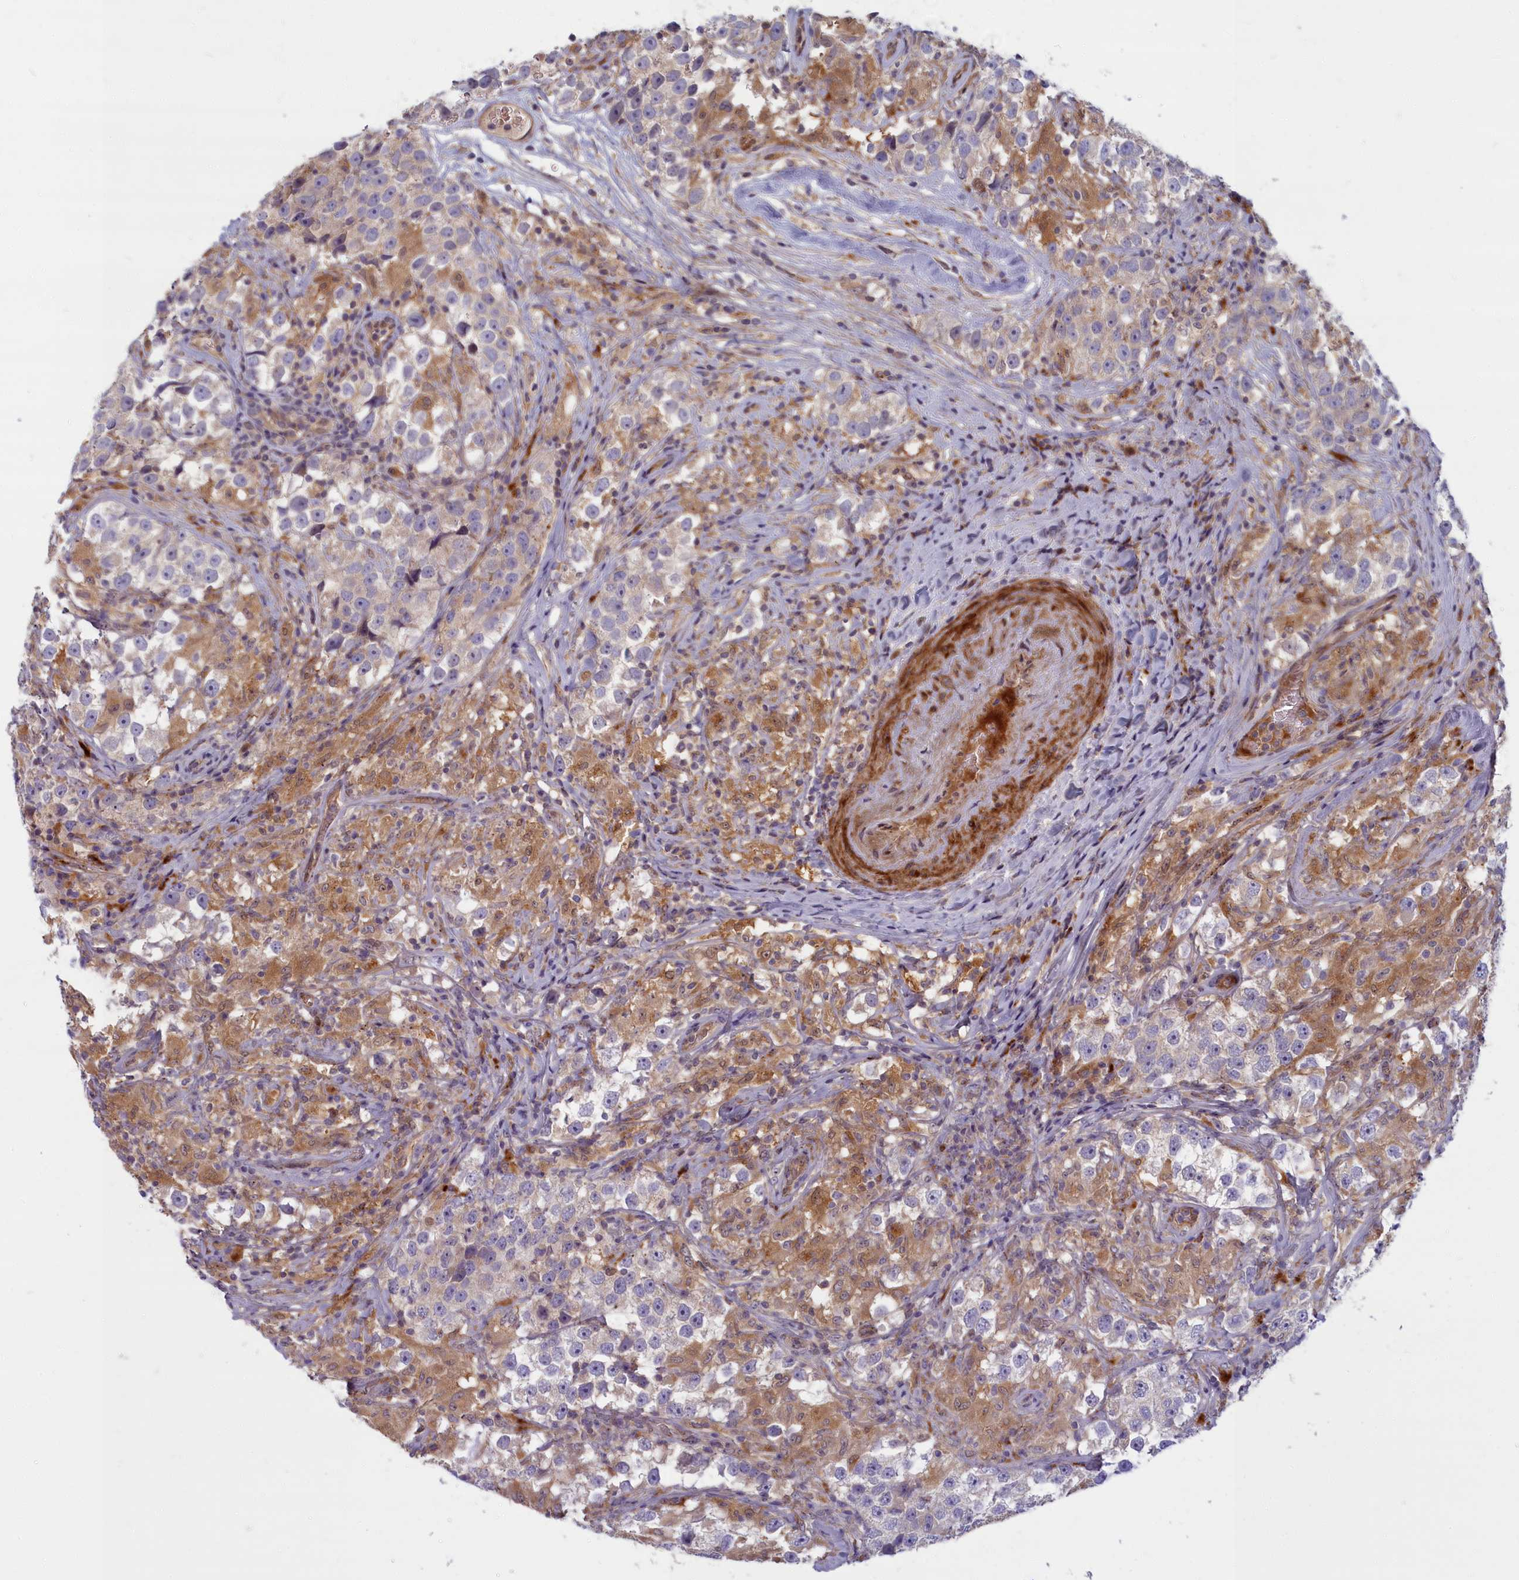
{"staining": {"intensity": "negative", "quantity": "none", "location": "none"}, "tissue": "testis cancer", "cell_type": "Tumor cells", "image_type": "cancer", "snomed": [{"axis": "morphology", "description": "Seminoma, NOS"}, {"axis": "topography", "description": "Testis"}], "caption": "High magnification brightfield microscopy of seminoma (testis) stained with DAB (3,3'-diaminobenzidine) (brown) and counterstained with hematoxylin (blue): tumor cells show no significant staining.", "gene": "FCSK", "patient": {"sex": "male", "age": 46}}